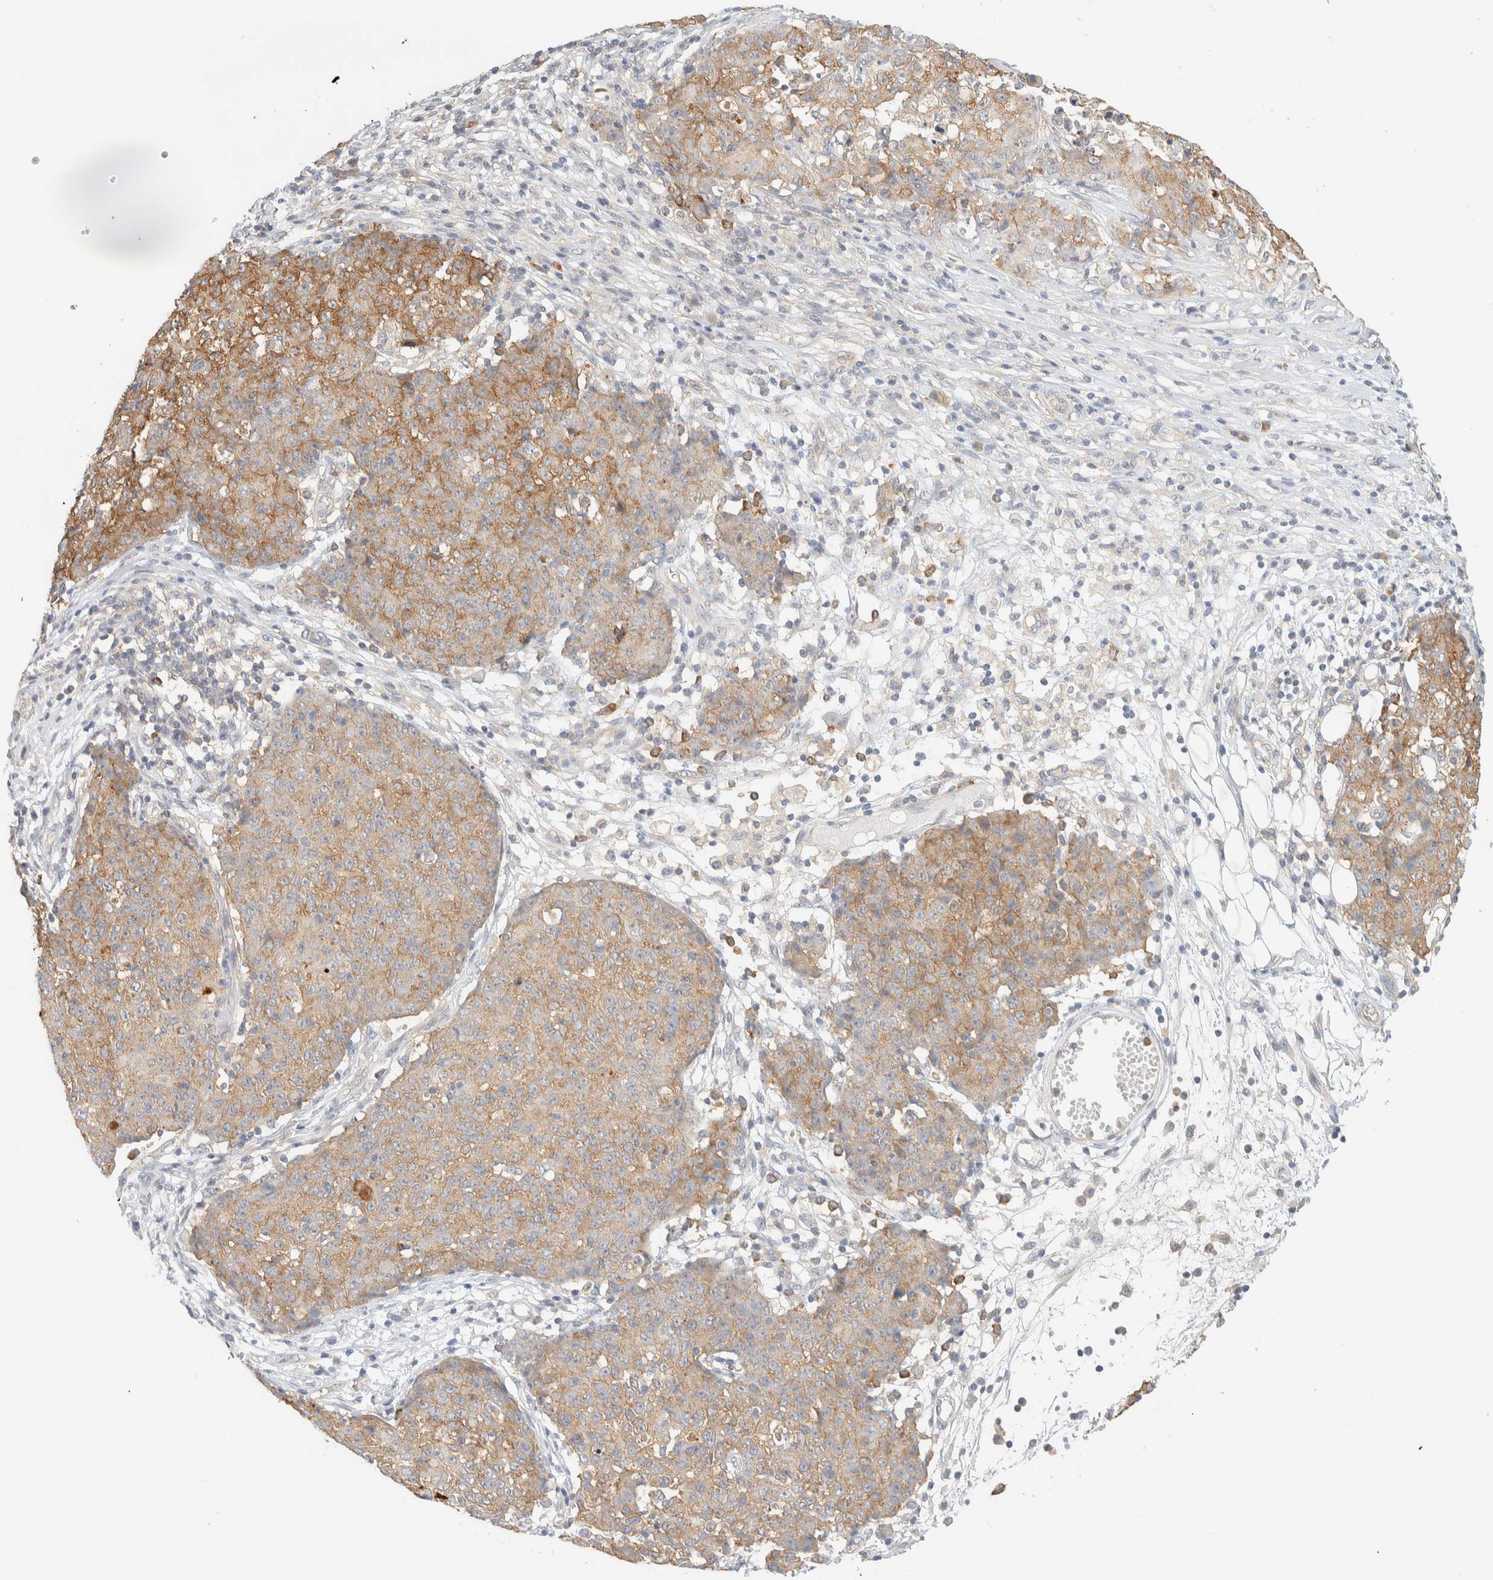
{"staining": {"intensity": "moderate", "quantity": ">75%", "location": "cytoplasmic/membranous"}, "tissue": "ovarian cancer", "cell_type": "Tumor cells", "image_type": "cancer", "snomed": [{"axis": "morphology", "description": "Carcinoma, endometroid"}, {"axis": "topography", "description": "Ovary"}], "caption": "Protein expression analysis of human ovarian endometroid carcinoma reveals moderate cytoplasmic/membranous staining in about >75% of tumor cells.", "gene": "TBC1D8B", "patient": {"sex": "female", "age": 42}}